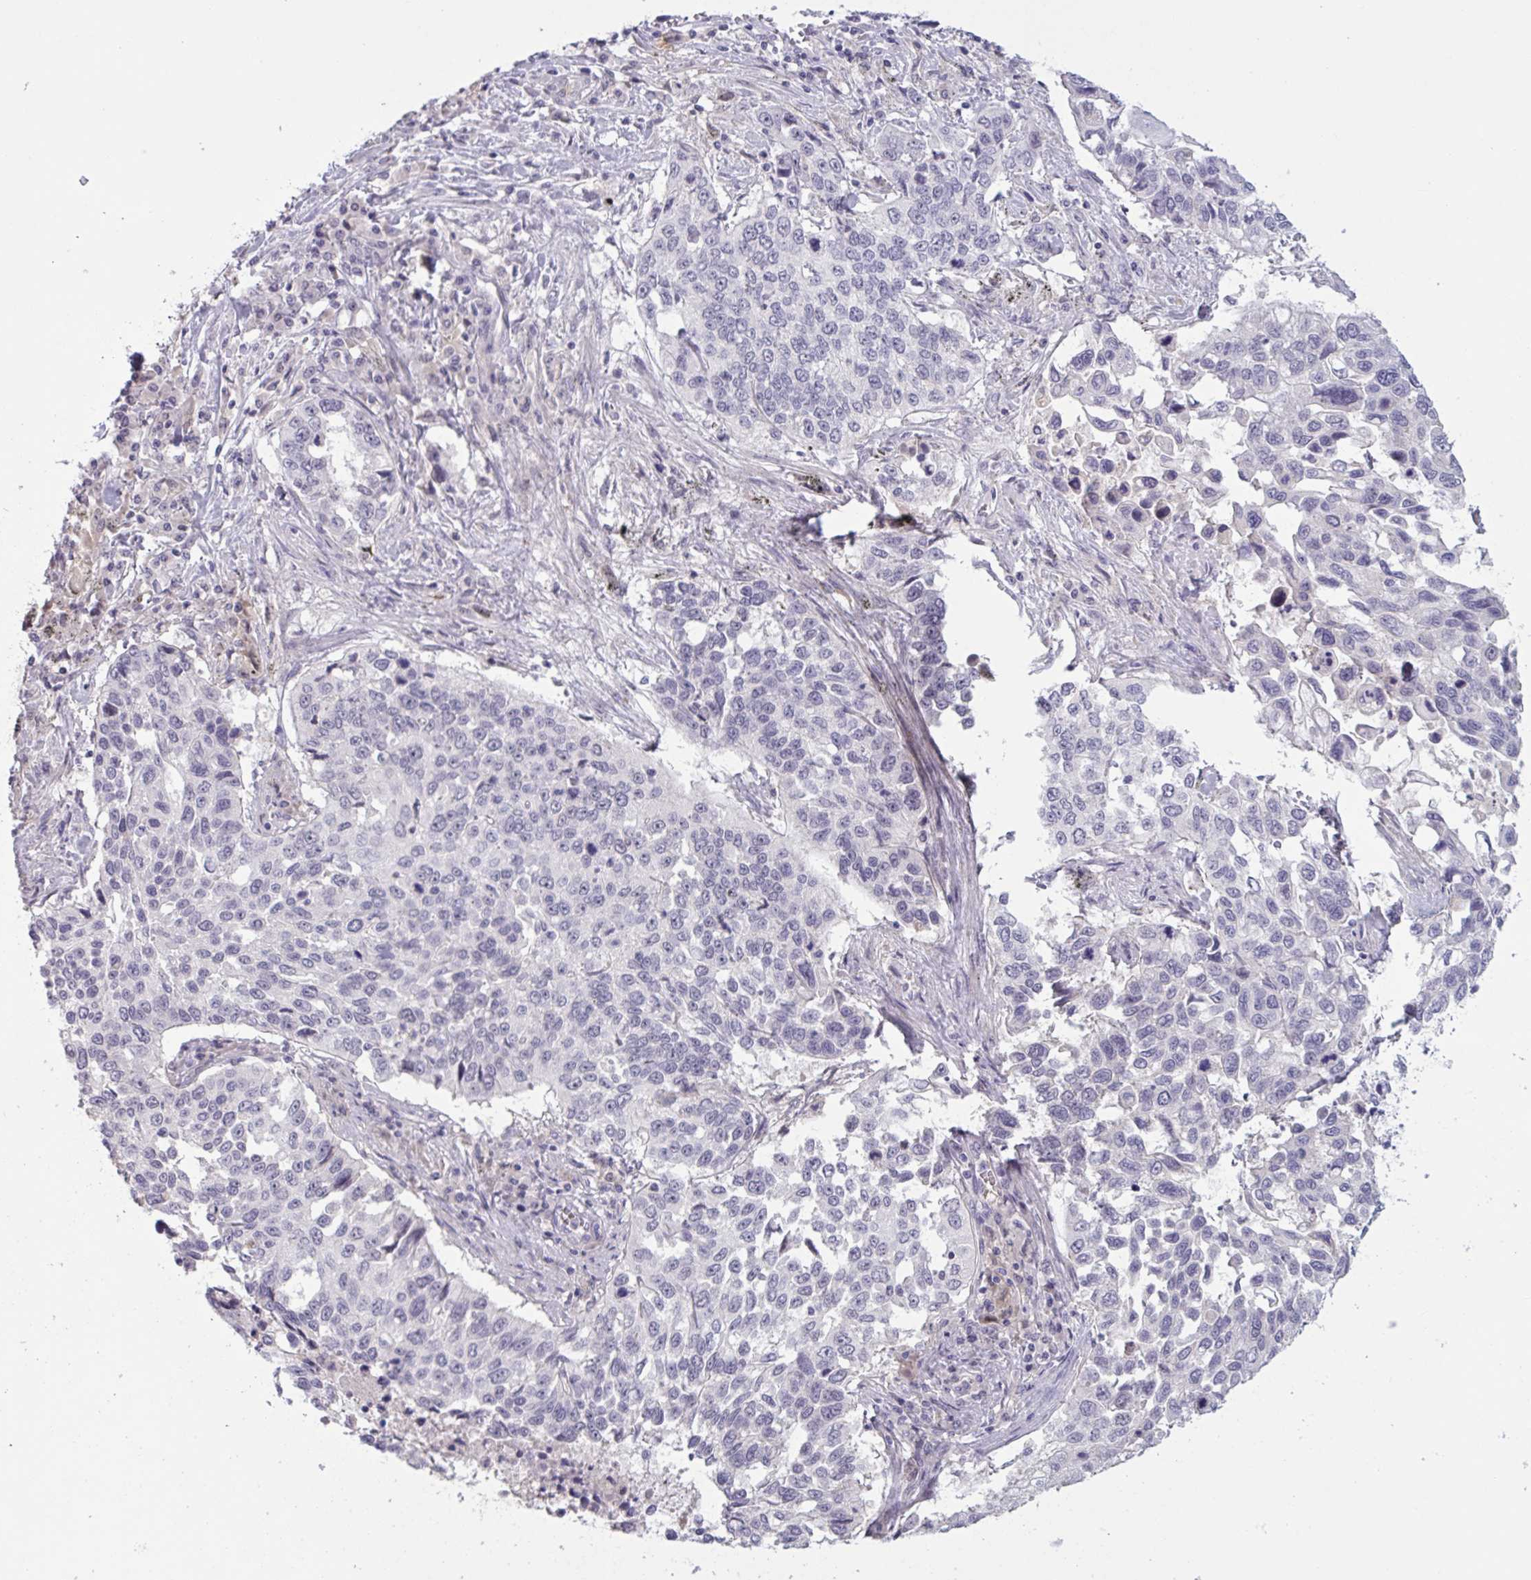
{"staining": {"intensity": "negative", "quantity": "none", "location": "none"}, "tissue": "lung cancer", "cell_type": "Tumor cells", "image_type": "cancer", "snomed": [{"axis": "morphology", "description": "Squamous cell carcinoma, NOS"}, {"axis": "topography", "description": "Lung"}], "caption": "Immunohistochemistry histopathology image of human lung cancer (squamous cell carcinoma) stained for a protein (brown), which displays no staining in tumor cells. (DAB (3,3'-diaminobenzidine) immunohistochemistry (IHC) visualized using brightfield microscopy, high magnification).", "gene": "RFPL4B", "patient": {"sex": "male", "age": 62}}